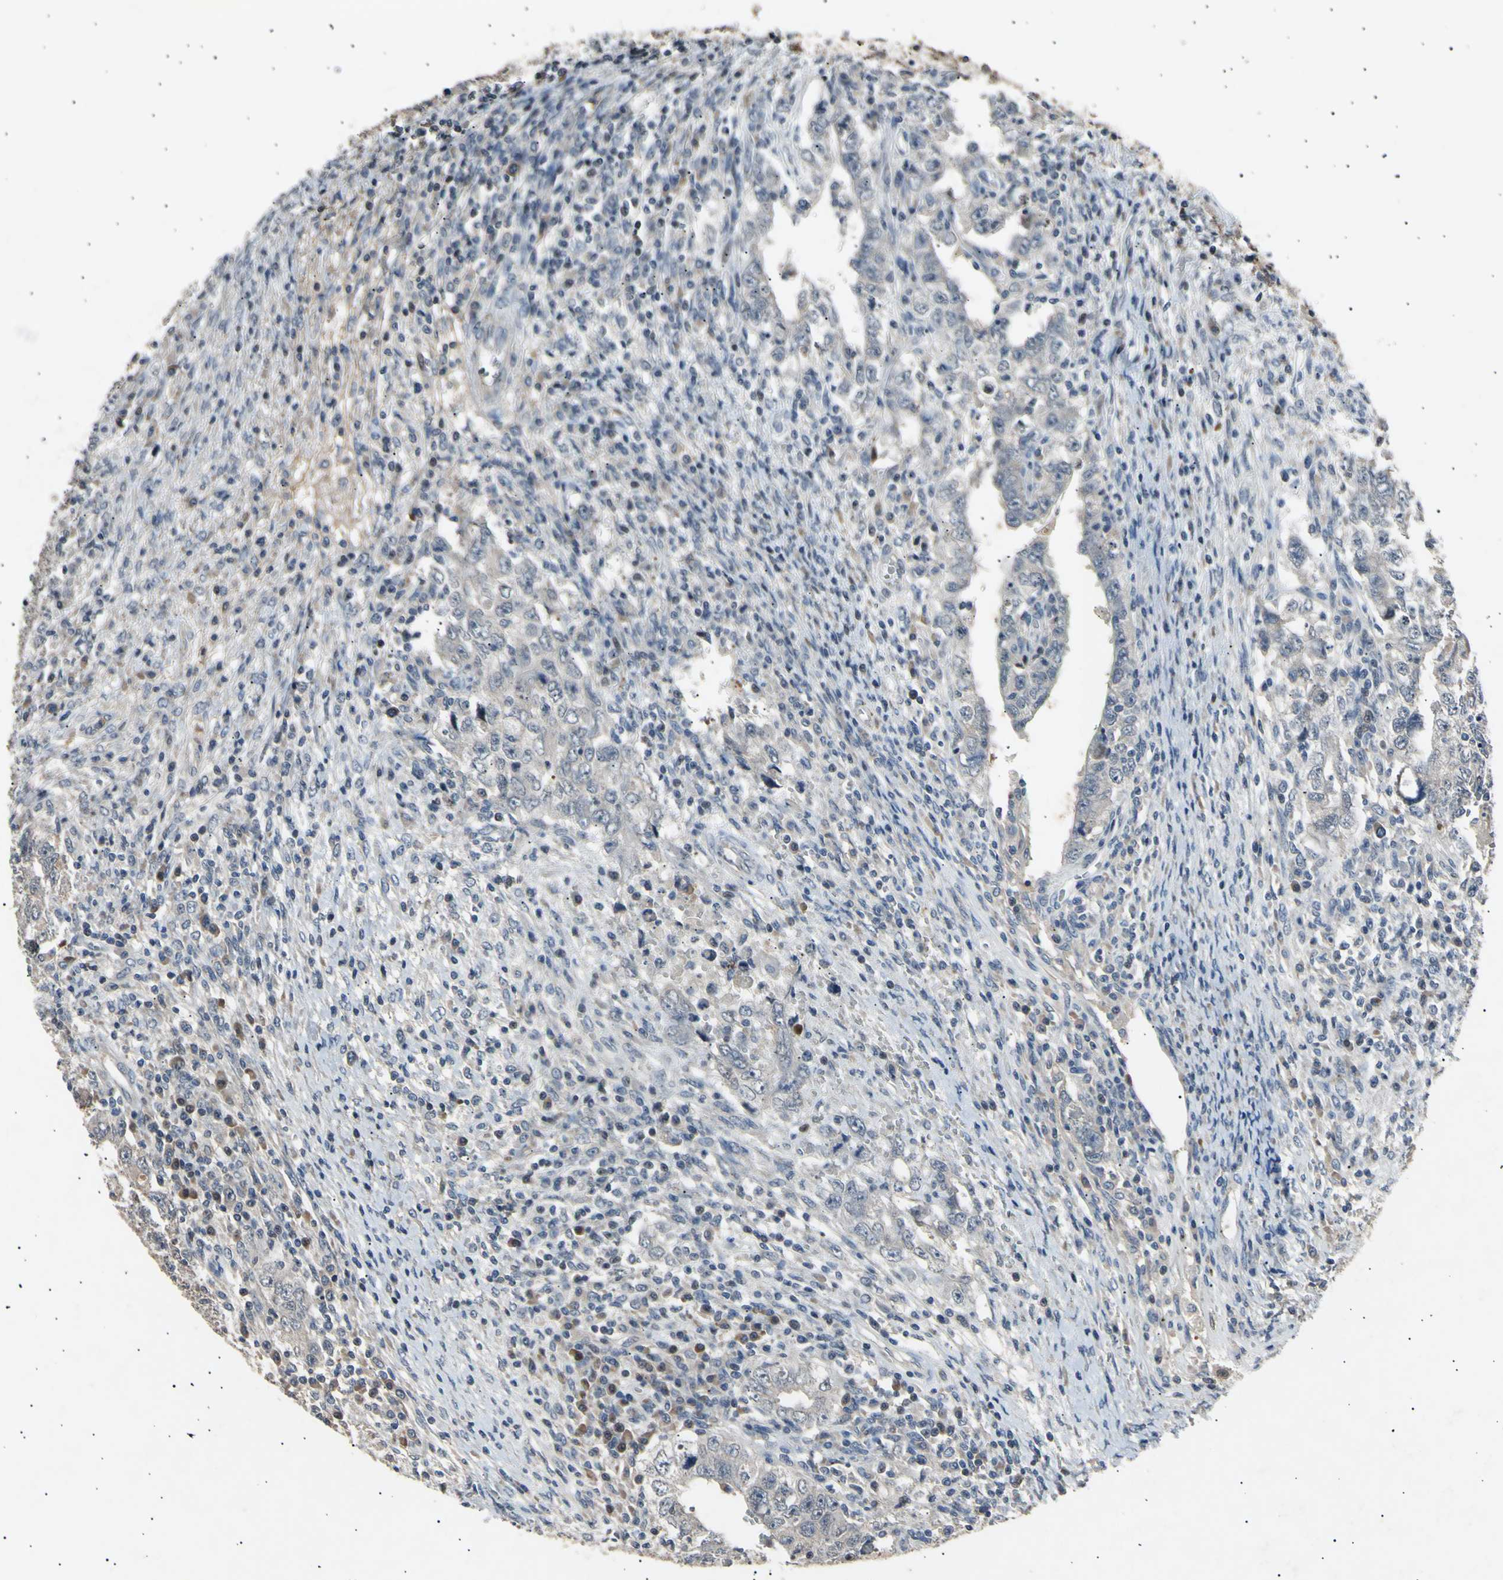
{"staining": {"intensity": "weak", "quantity": "<25%", "location": "cytoplasmic/membranous"}, "tissue": "testis cancer", "cell_type": "Tumor cells", "image_type": "cancer", "snomed": [{"axis": "morphology", "description": "Carcinoma, Embryonal, NOS"}, {"axis": "topography", "description": "Testis"}], "caption": "This image is of embryonal carcinoma (testis) stained with immunohistochemistry to label a protein in brown with the nuclei are counter-stained blue. There is no positivity in tumor cells.", "gene": "ADCY3", "patient": {"sex": "male", "age": 26}}